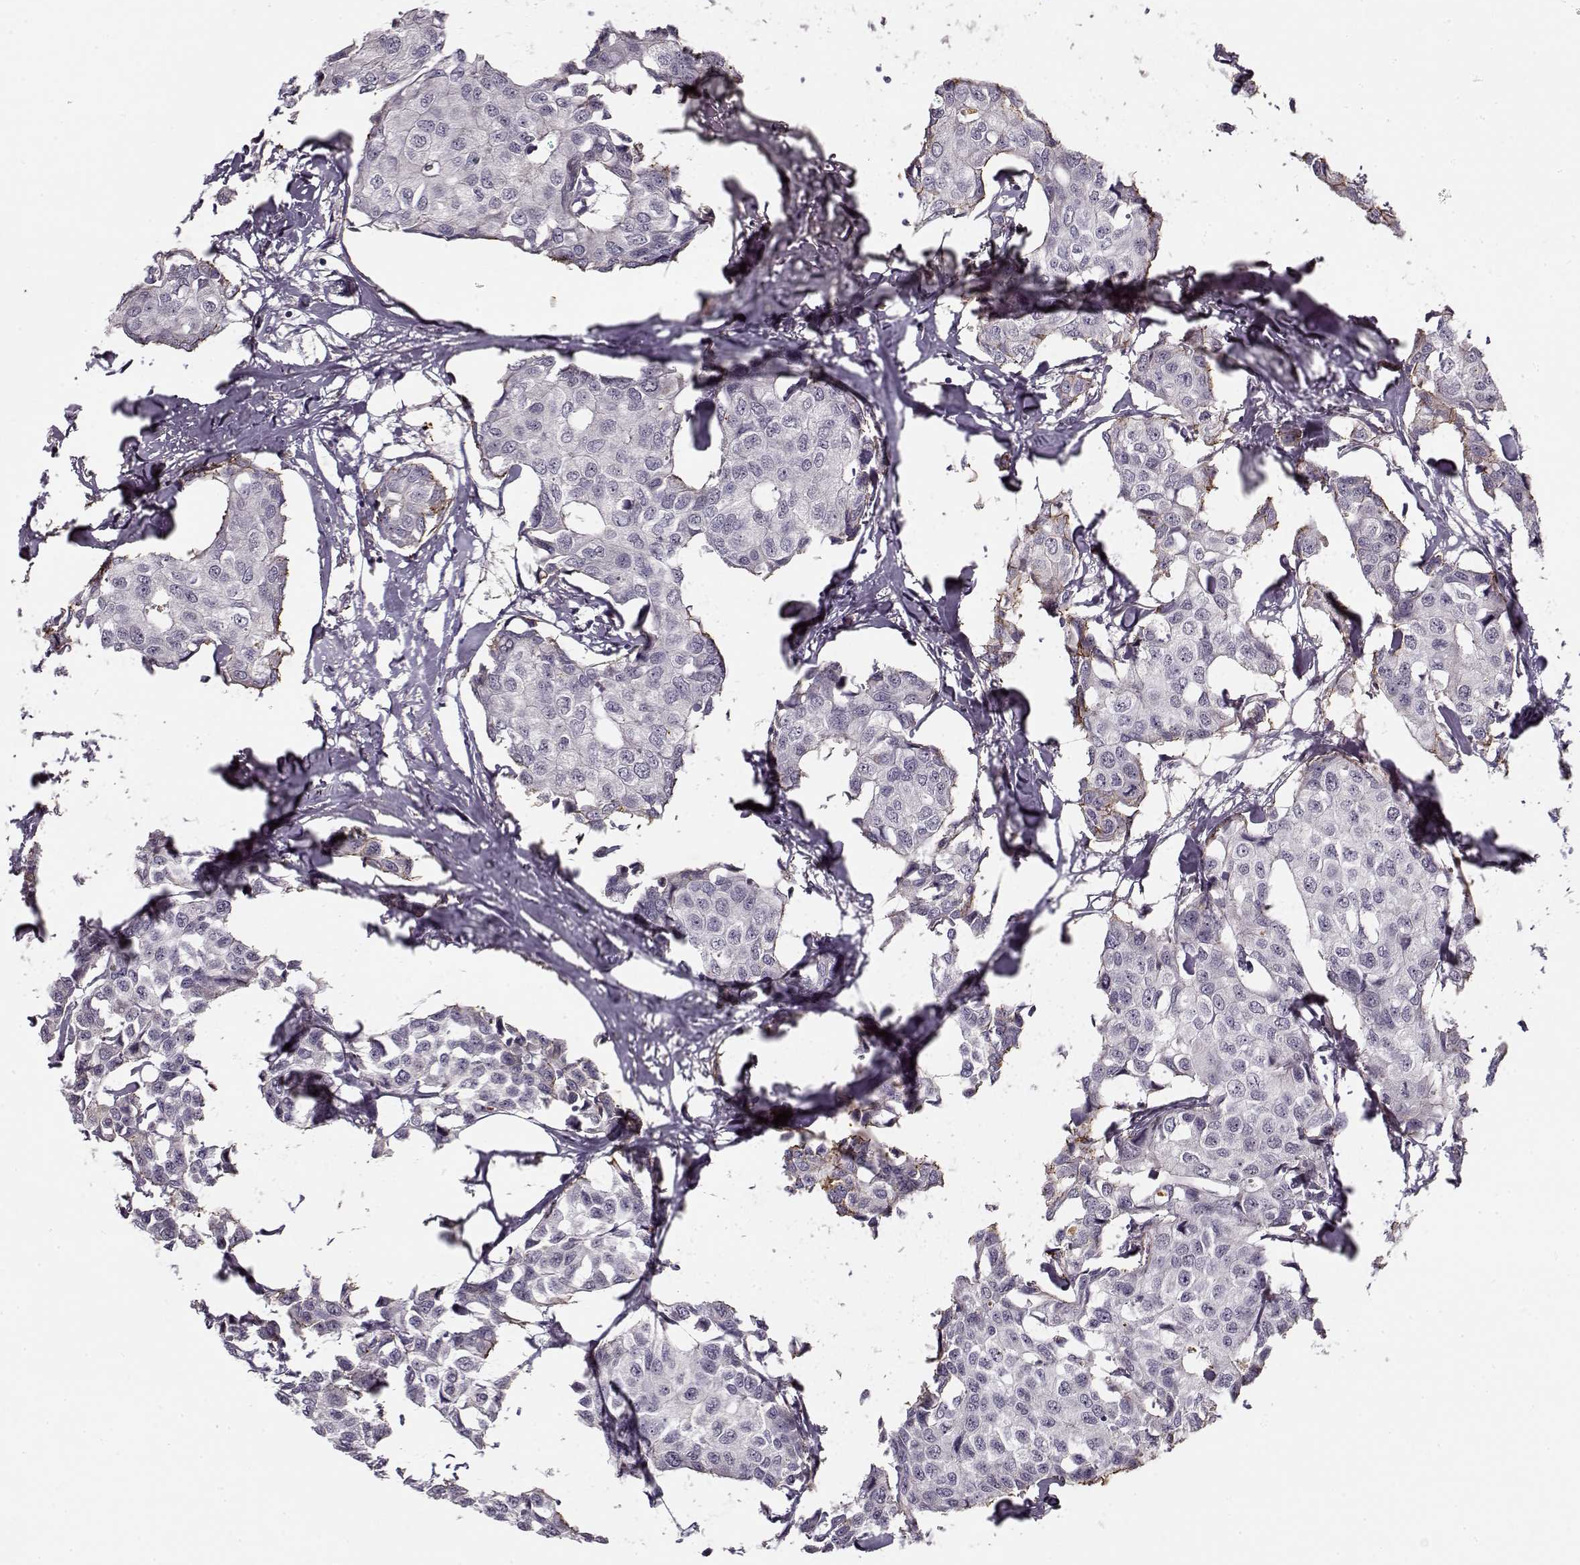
{"staining": {"intensity": "negative", "quantity": "none", "location": "none"}, "tissue": "breast cancer", "cell_type": "Tumor cells", "image_type": "cancer", "snomed": [{"axis": "morphology", "description": "Duct carcinoma"}, {"axis": "topography", "description": "Breast"}], "caption": "This image is of breast invasive ductal carcinoma stained with immunohistochemistry to label a protein in brown with the nuclei are counter-stained blue. There is no expression in tumor cells. The staining is performed using DAB (3,3'-diaminobenzidine) brown chromogen with nuclei counter-stained in using hematoxylin.", "gene": "DNAI3", "patient": {"sex": "female", "age": 80}}